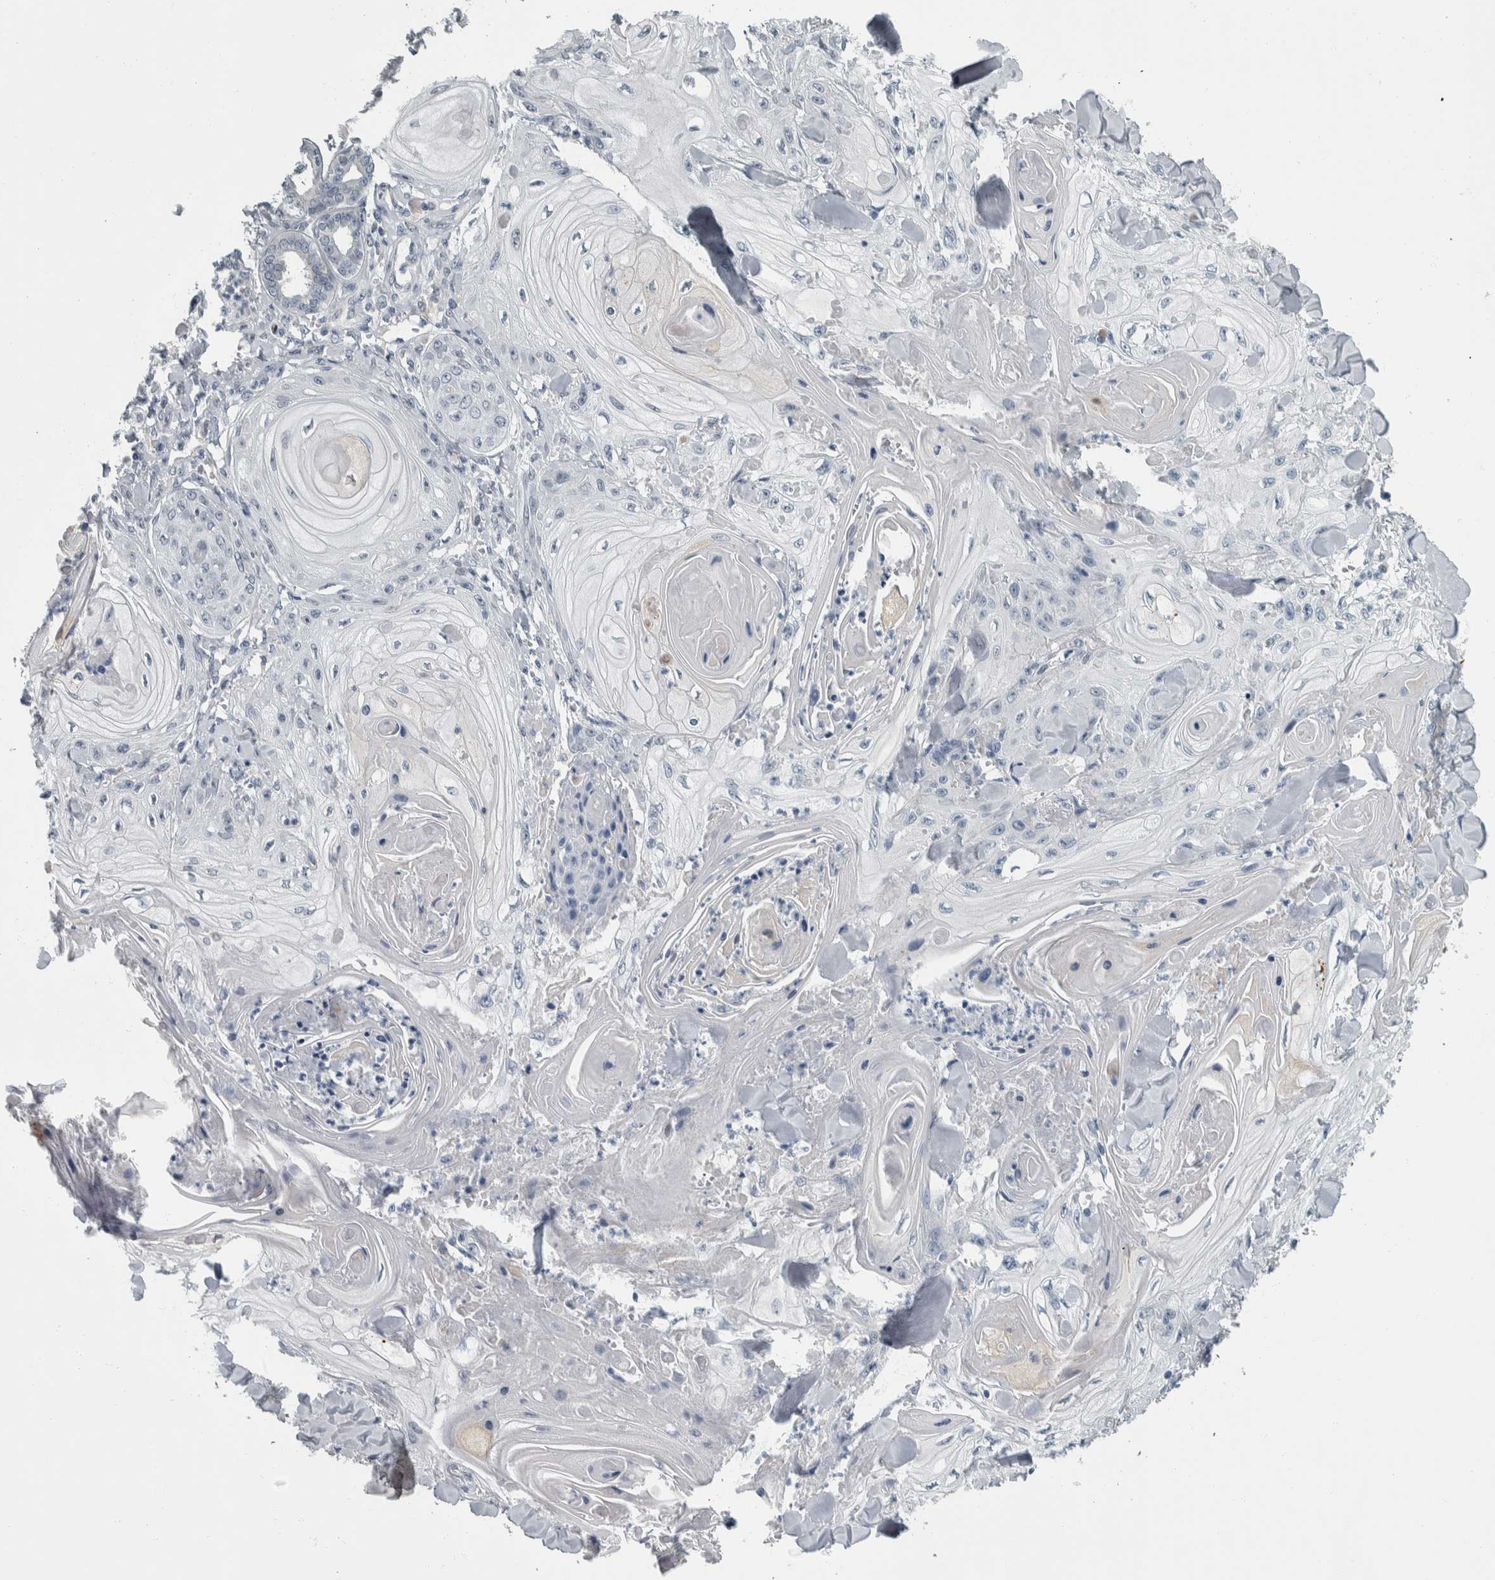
{"staining": {"intensity": "negative", "quantity": "none", "location": "none"}, "tissue": "skin cancer", "cell_type": "Tumor cells", "image_type": "cancer", "snomed": [{"axis": "morphology", "description": "Squamous cell carcinoma, NOS"}, {"axis": "topography", "description": "Skin"}], "caption": "Immunohistochemistry (IHC) photomicrograph of neoplastic tissue: skin cancer stained with DAB (3,3'-diaminobenzidine) shows no significant protein staining in tumor cells.", "gene": "CAVIN4", "patient": {"sex": "male", "age": 74}}